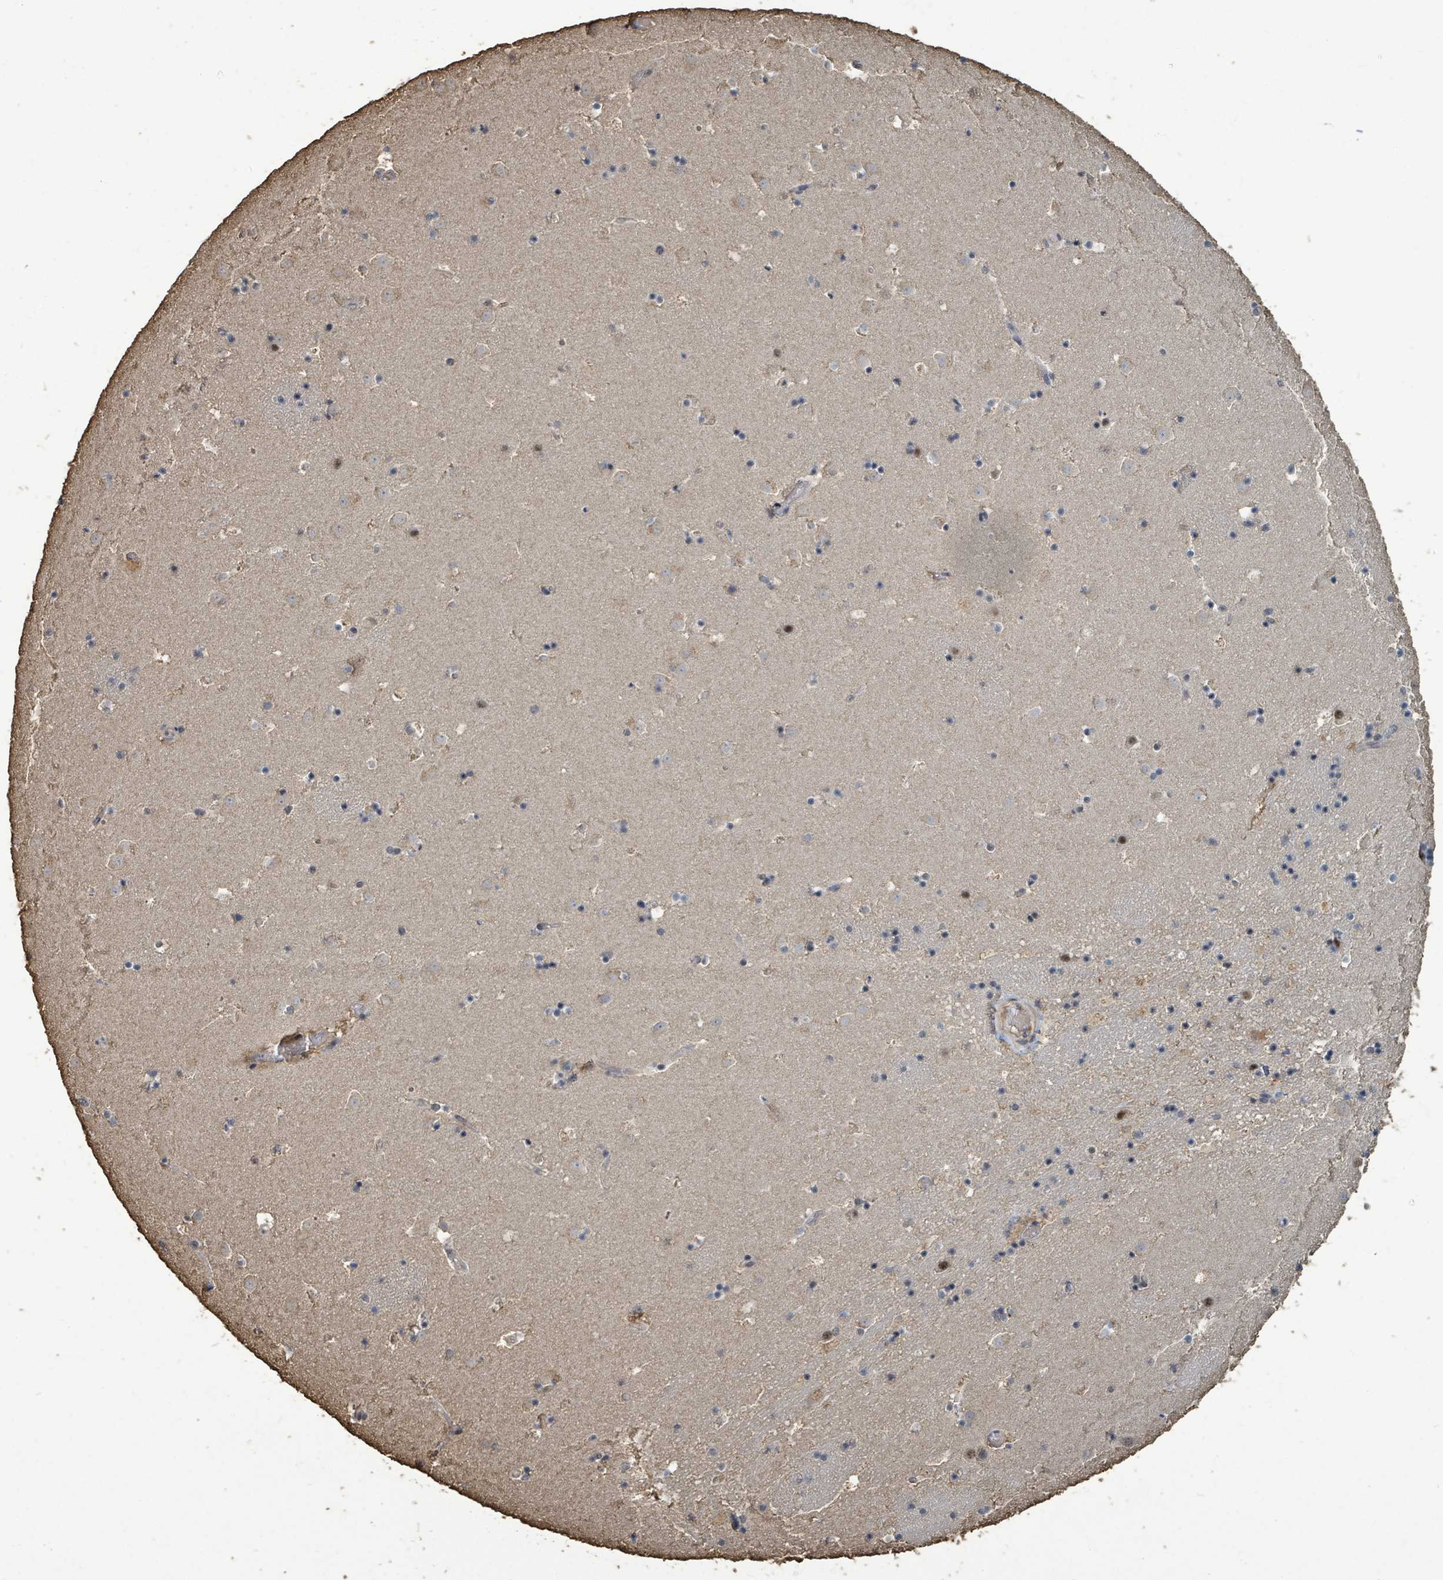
{"staining": {"intensity": "weak", "quantity": "<25%", "location": "cytoplasmic/membranous"}, "tissue": "caudate", "cell_type": "Glial cells", "image_type": "normal", "snomed": [{"axis": "morphology", "description": "Normal tissue, NOS"}, {"axis": "topography", "description": "Lateral ventricle wall"}], "caption": "This is an immunohistochemistry (IHC) photomicrograph of benign human caudate. There is no staining in glial cells.", "gene": "C6orf52", "patient": {"sex": "male", "age": 25}}